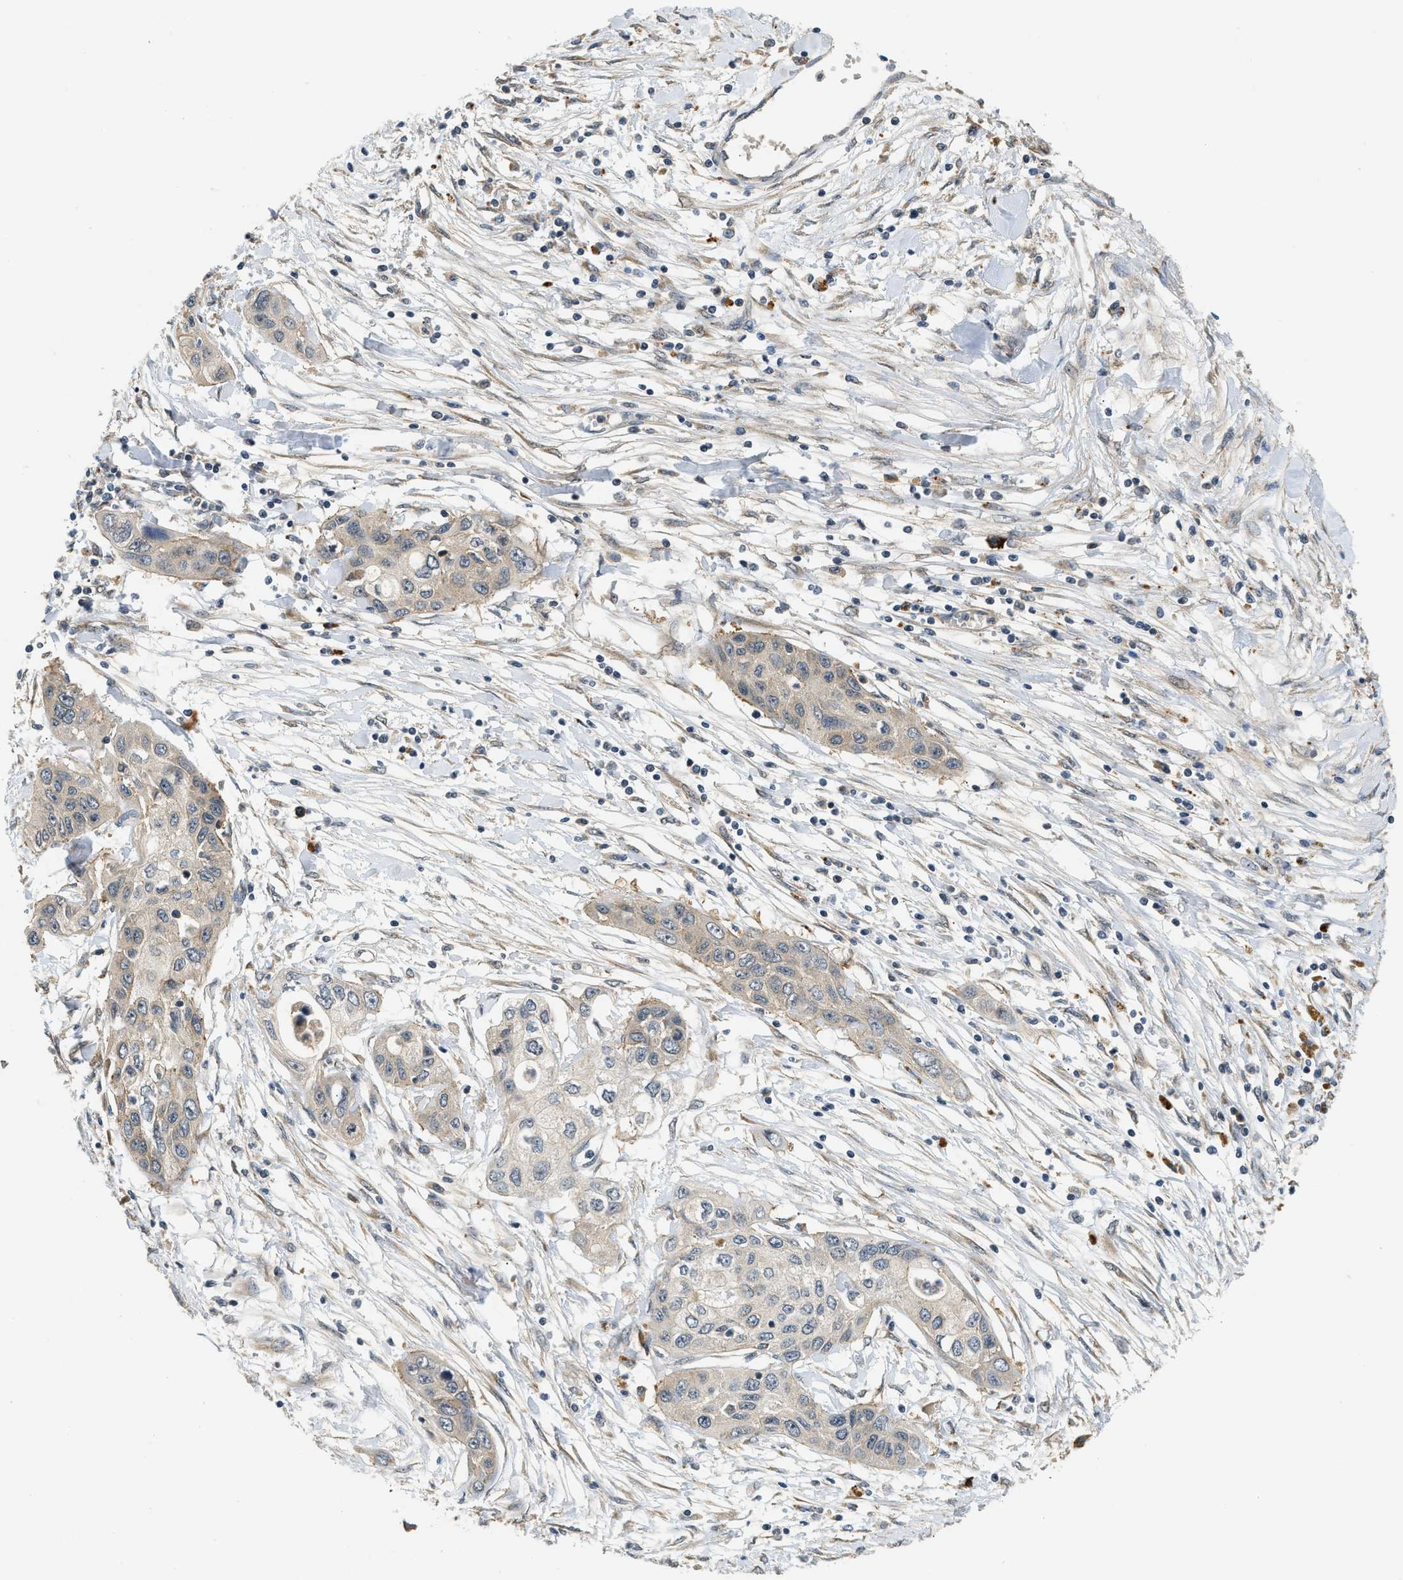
{"staining": {"intensity": "weak", "quantity": "<25%", "location": "cytoplasmic/membranous"}, "tissue": "pancreatic cancer", "cell_type": "Tumor cells", "image_type": "cancer", "snomed": [{"axis": "morphology", "description": "Adenocarcinoma, NOS"}, {"axis": "topography", "description": "Pancreas"}], "caption": "DAB (3,3'-diaminobenzidine) immunohistochemical staining of human pancreatic cancer (adenocarcinoma) exhibits no significant staining in tumor cells.", "gene": "ADCY8", "patient": {"sex": "female", "age": 70}}